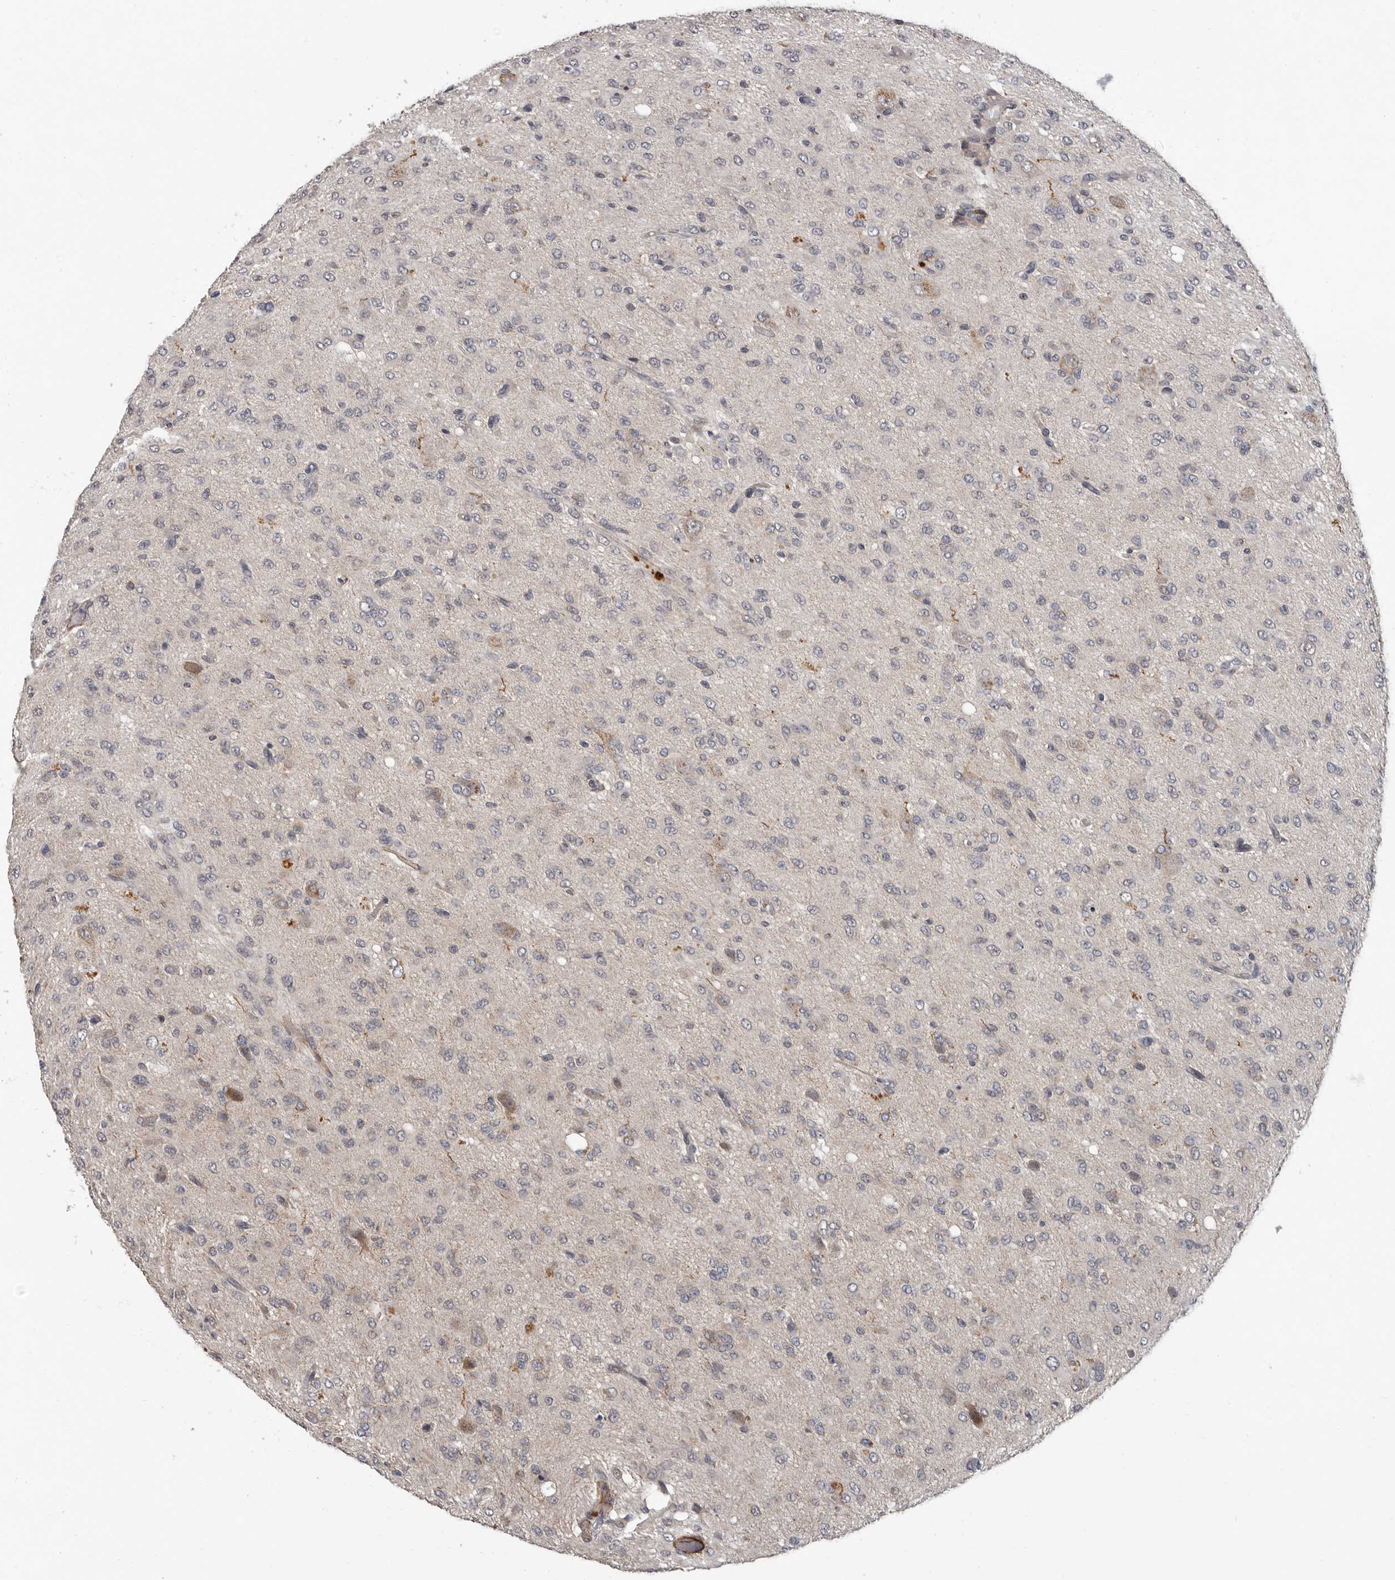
{"staining": {"intensity": "negative", "quantity": "none", "location": "none"}, "tissue": "glioma", "cell_type": "Tumor cells", "image_type": "cancer", "snomed": [{"axis": "morphology", "description": "Glioma, malignant, High grade"}, {"axis": "topography", "description": "Brain"}], "caption": "Immunohistochemical staining of glioma reveals no significant positivity in tumor cells.", "gene": "FGFR4", "patient": {"sex": "female", "age": 59}}